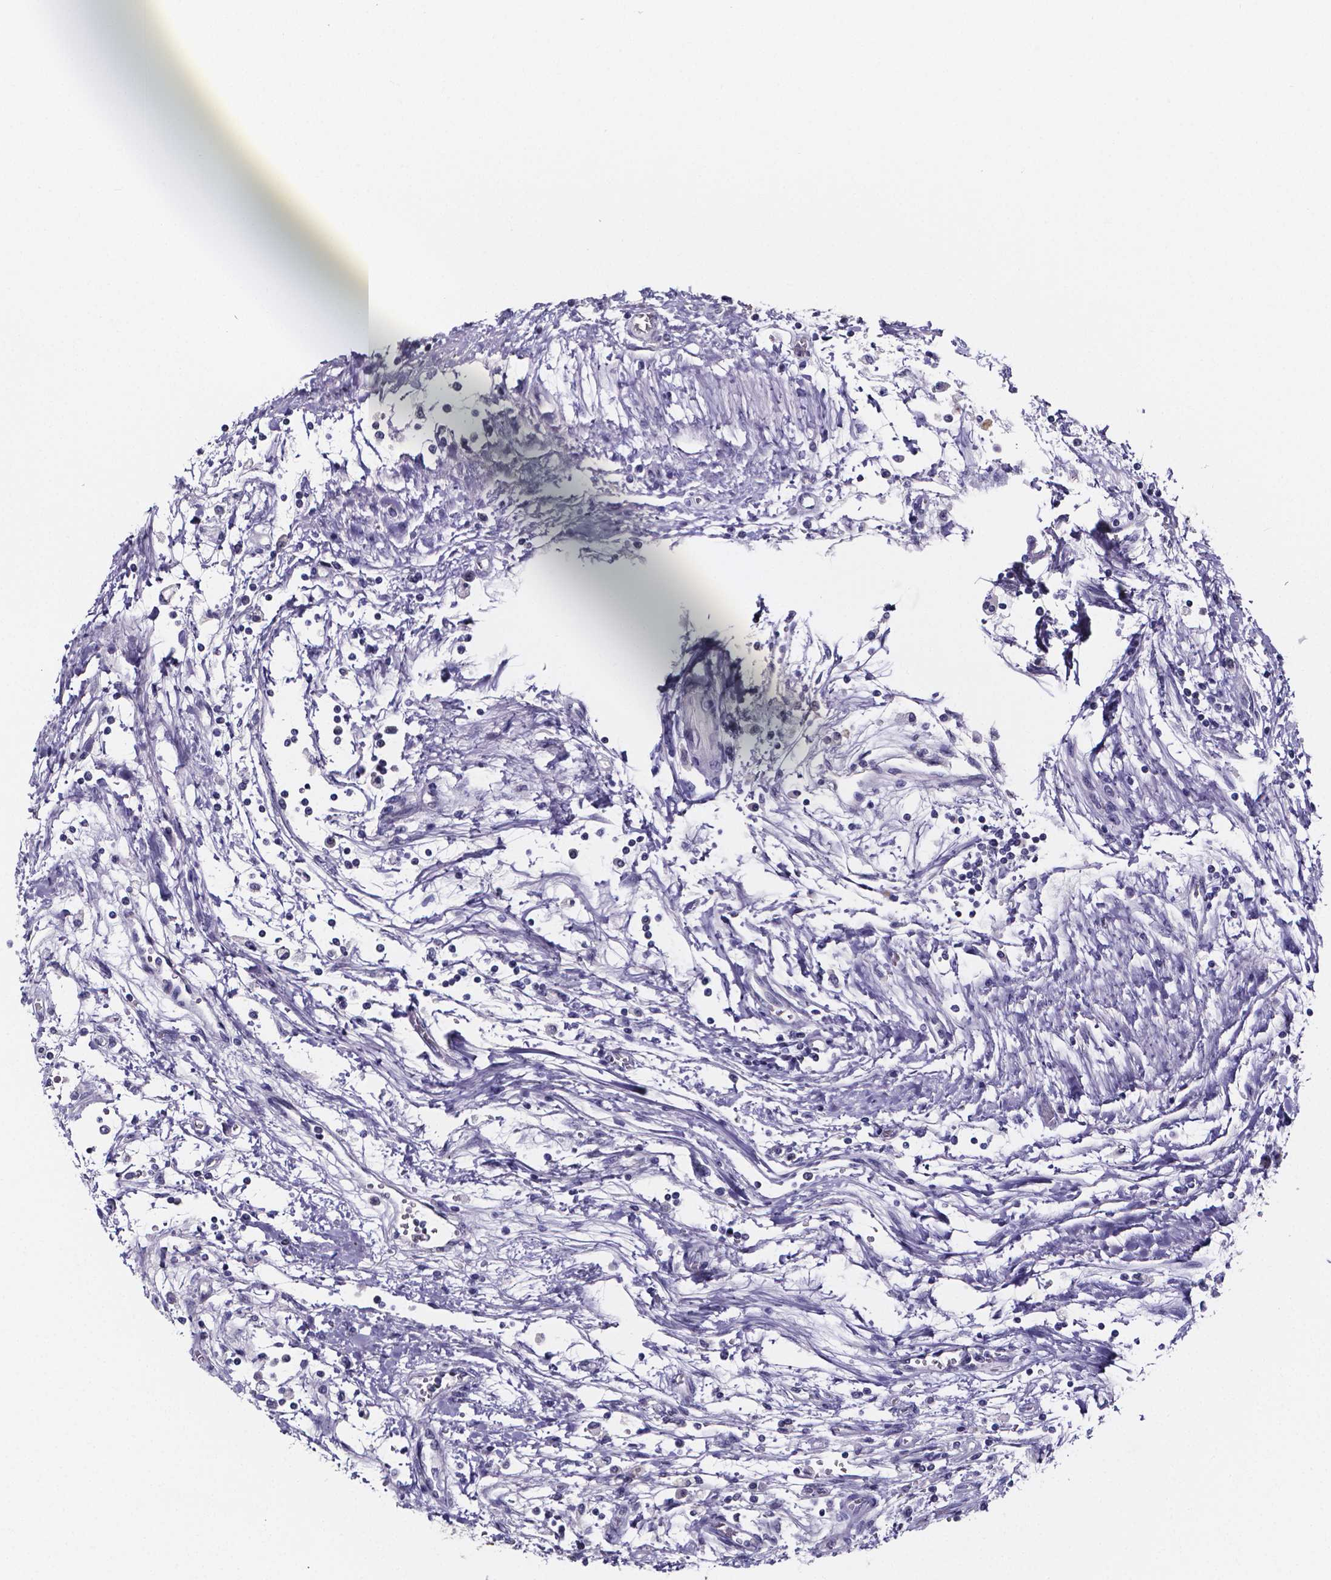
{"staining": {"intensity": "negative", "quantity": "none", "location": "none"}, "tissue": "testis cancer", "cell_type": "Tumor cells", "image_type": "cancer", "snomed": [{"axis": "morphology", "description": "Seminoma, NOS"}, {"axis": "topography", "description": "Testis"}], "caption": "IHC histopathology image of neoplastic tissue: human testis cancer stained with DAB (3,3'-diaminobenzidine) reveals no significant protein staining in tumor cells.", "gene": "IZUMO1", "patient": {"sex": "male", "age": 34}}